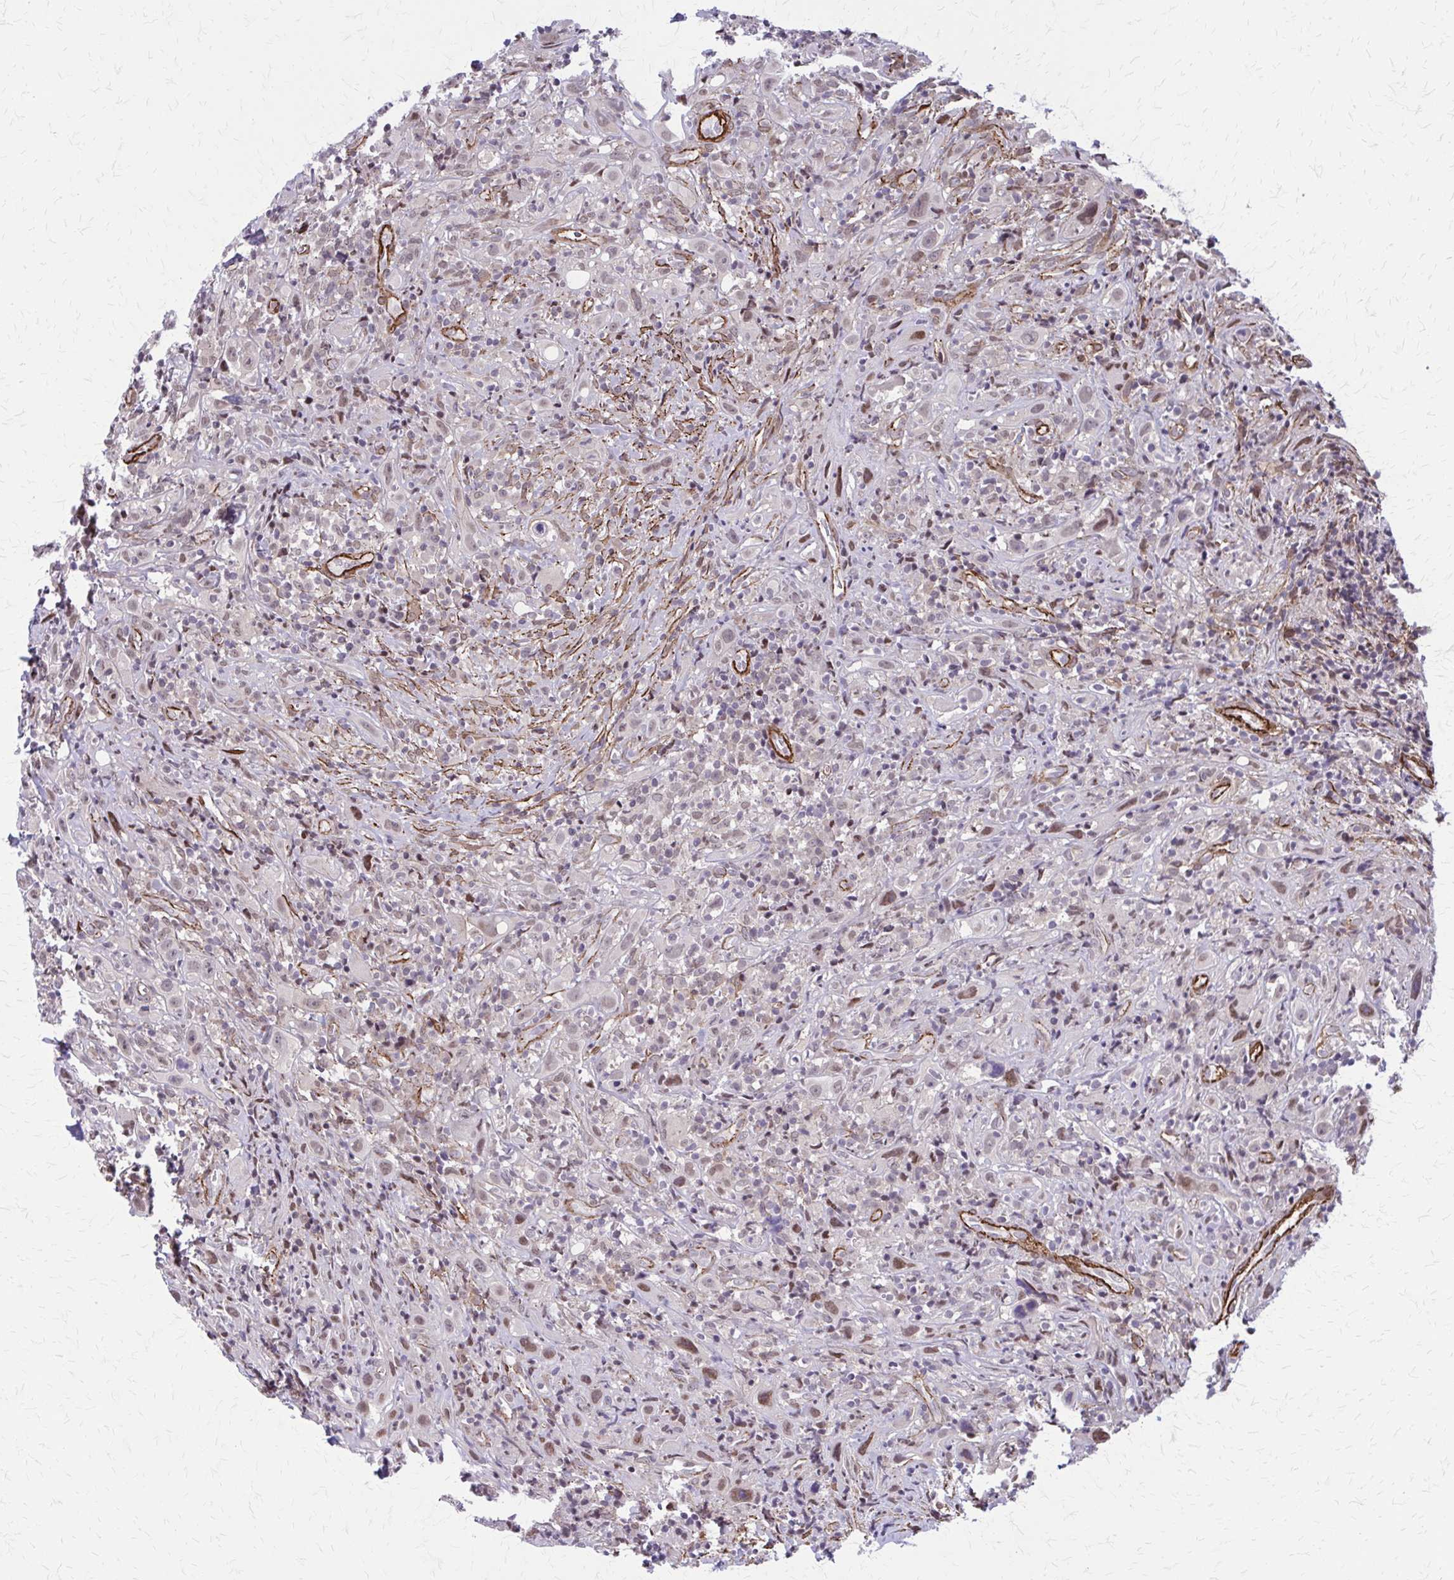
{"staining": {"intensity": "weak", "quantity": "<25%", "location": "nuclear"}, "tissue": "head and neck cancer", "cell_type": "Tumor cells", "image_type": "cancer", "snomed": [{"axis": "morphology", "description": "Squamous cell carcinoma, NOS"}, {"axis": "topography", "description": "Head-Neck"}], "caption": "An immunohistochemistry photomicrograph of head and neck cancer (squamous cell carcinoma) is shown. There is no staining in tumor cells of head and neck cancer (squamous cell carcinoma). (DAB (3,3'-diaminobenzidine) immunohistochemistry with hematoxylin counter stain).", "gene": "NRBF2", "patient": {"sex": "female", "age": 95}}